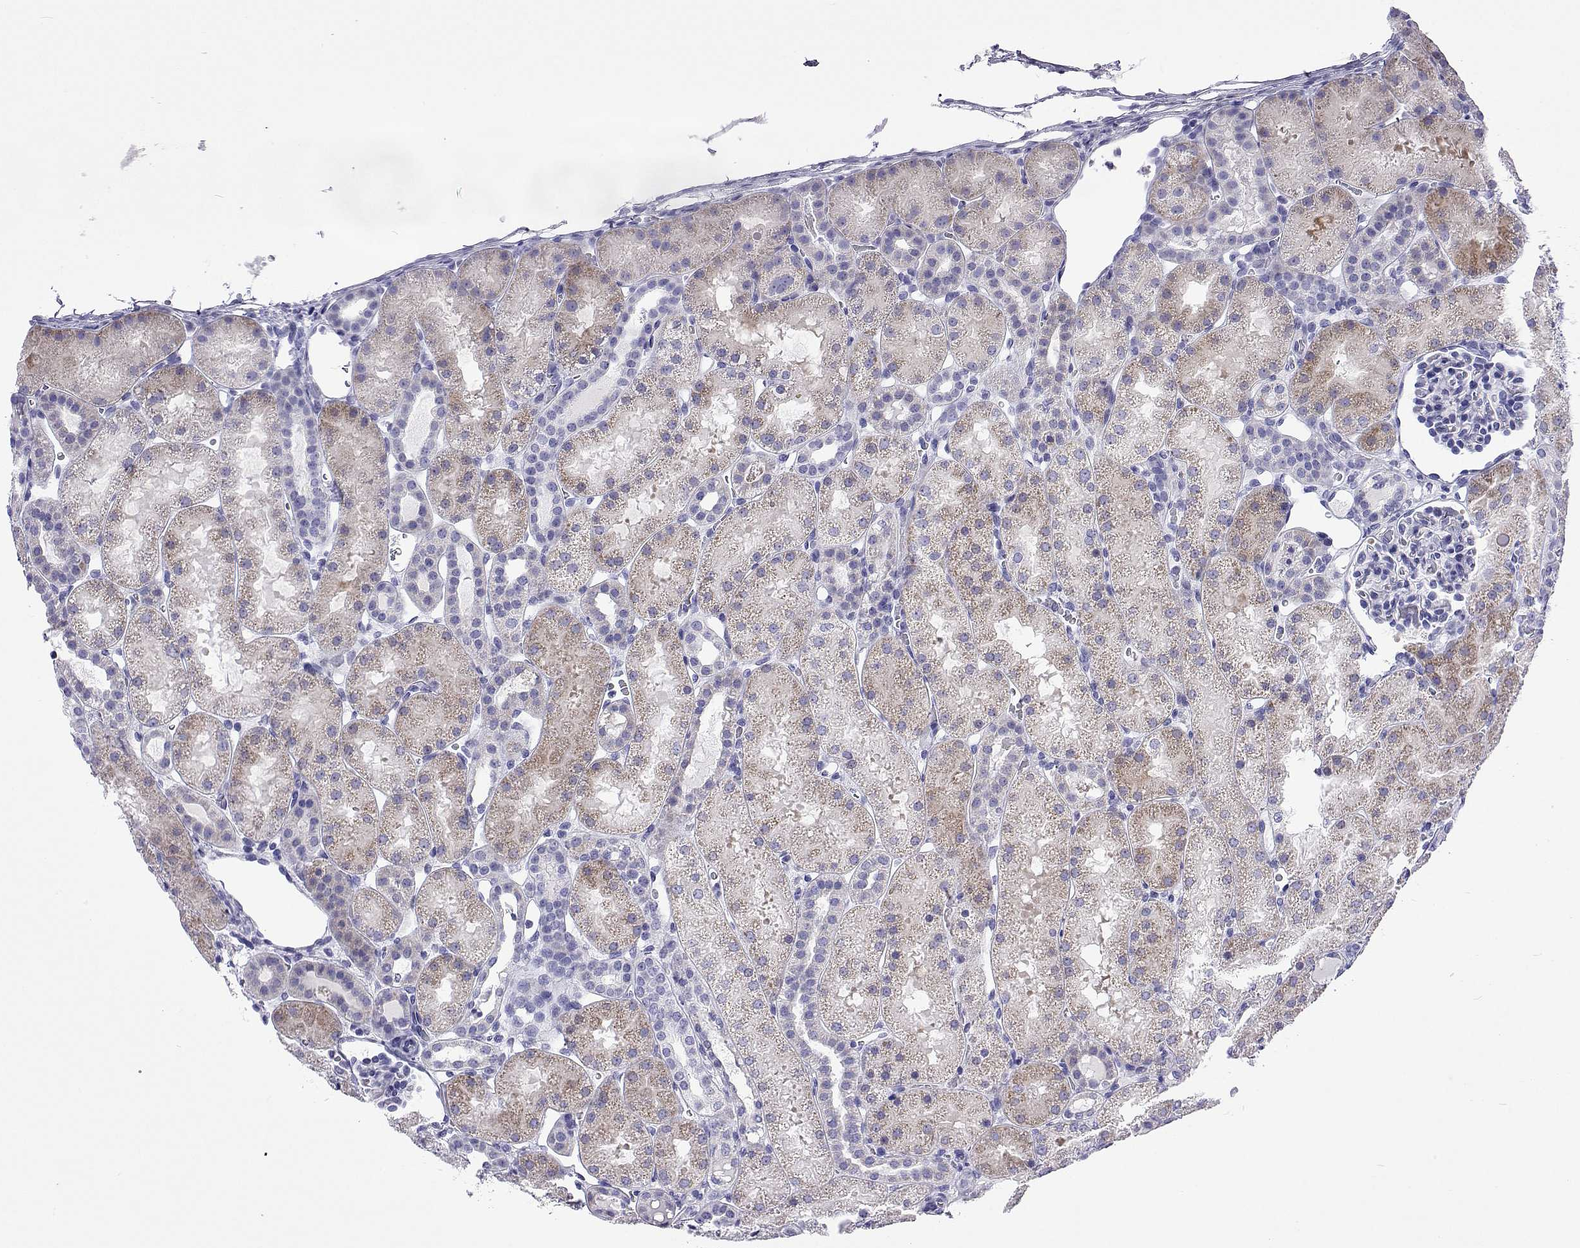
{"staining": {"intensity": "negative", "quantity": "none", "location": "none"}, "tissue": "kidney", "cell_type": "Cells in glomeruli", "image_type": "normal", "snomed": [{"axis": "morphology", "description": "Normal tissue, NOS"}, {"axis": "topography", "description": "Kidney"}], "caption": "Immunohistochemical staining of benign kidney shows no significant positivity in cells in glomeruli.", "gene": "UMODL1", "patient": {"sex": "male", "age": 2}}